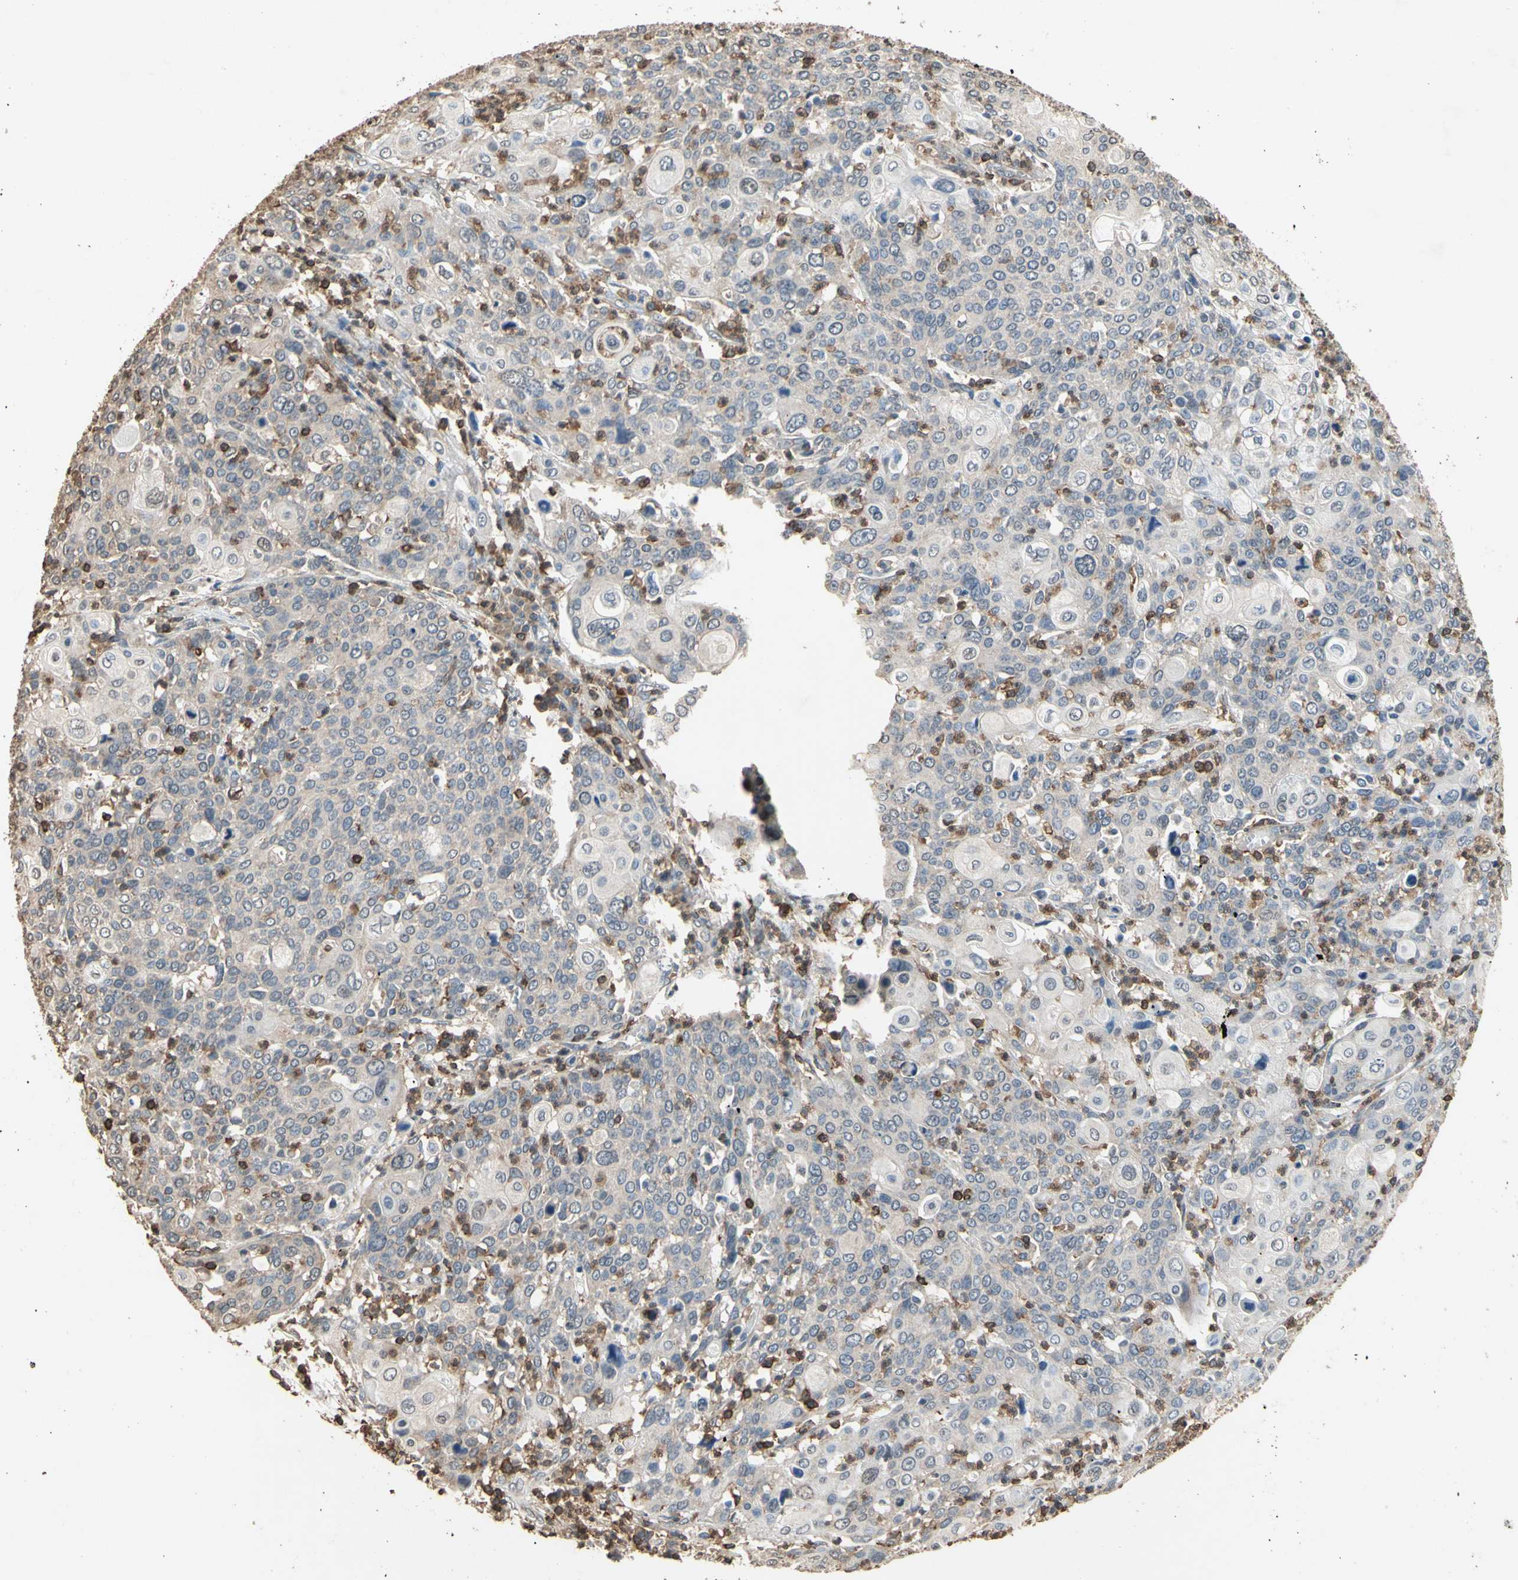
{"staining": {"intensity": "negative", "quantity": "none", "location": "none"}, "tissue": "cervical cancer", "cell_type": "Tumor cells", "image_type": "cancer", "snomed": [{"axis": "morphology", "description": "Squamous cell carcinoma, NOS"}, {"axis": "topography", "description": "Cervix"}], "caption": "IHC histopathology image of cervical squamous cell carcinoma stained for a protein (brown), which shows no staining in tumor cells.", "gene": "MAP3K10", "patient": {"sex": "female", "age": 40}}